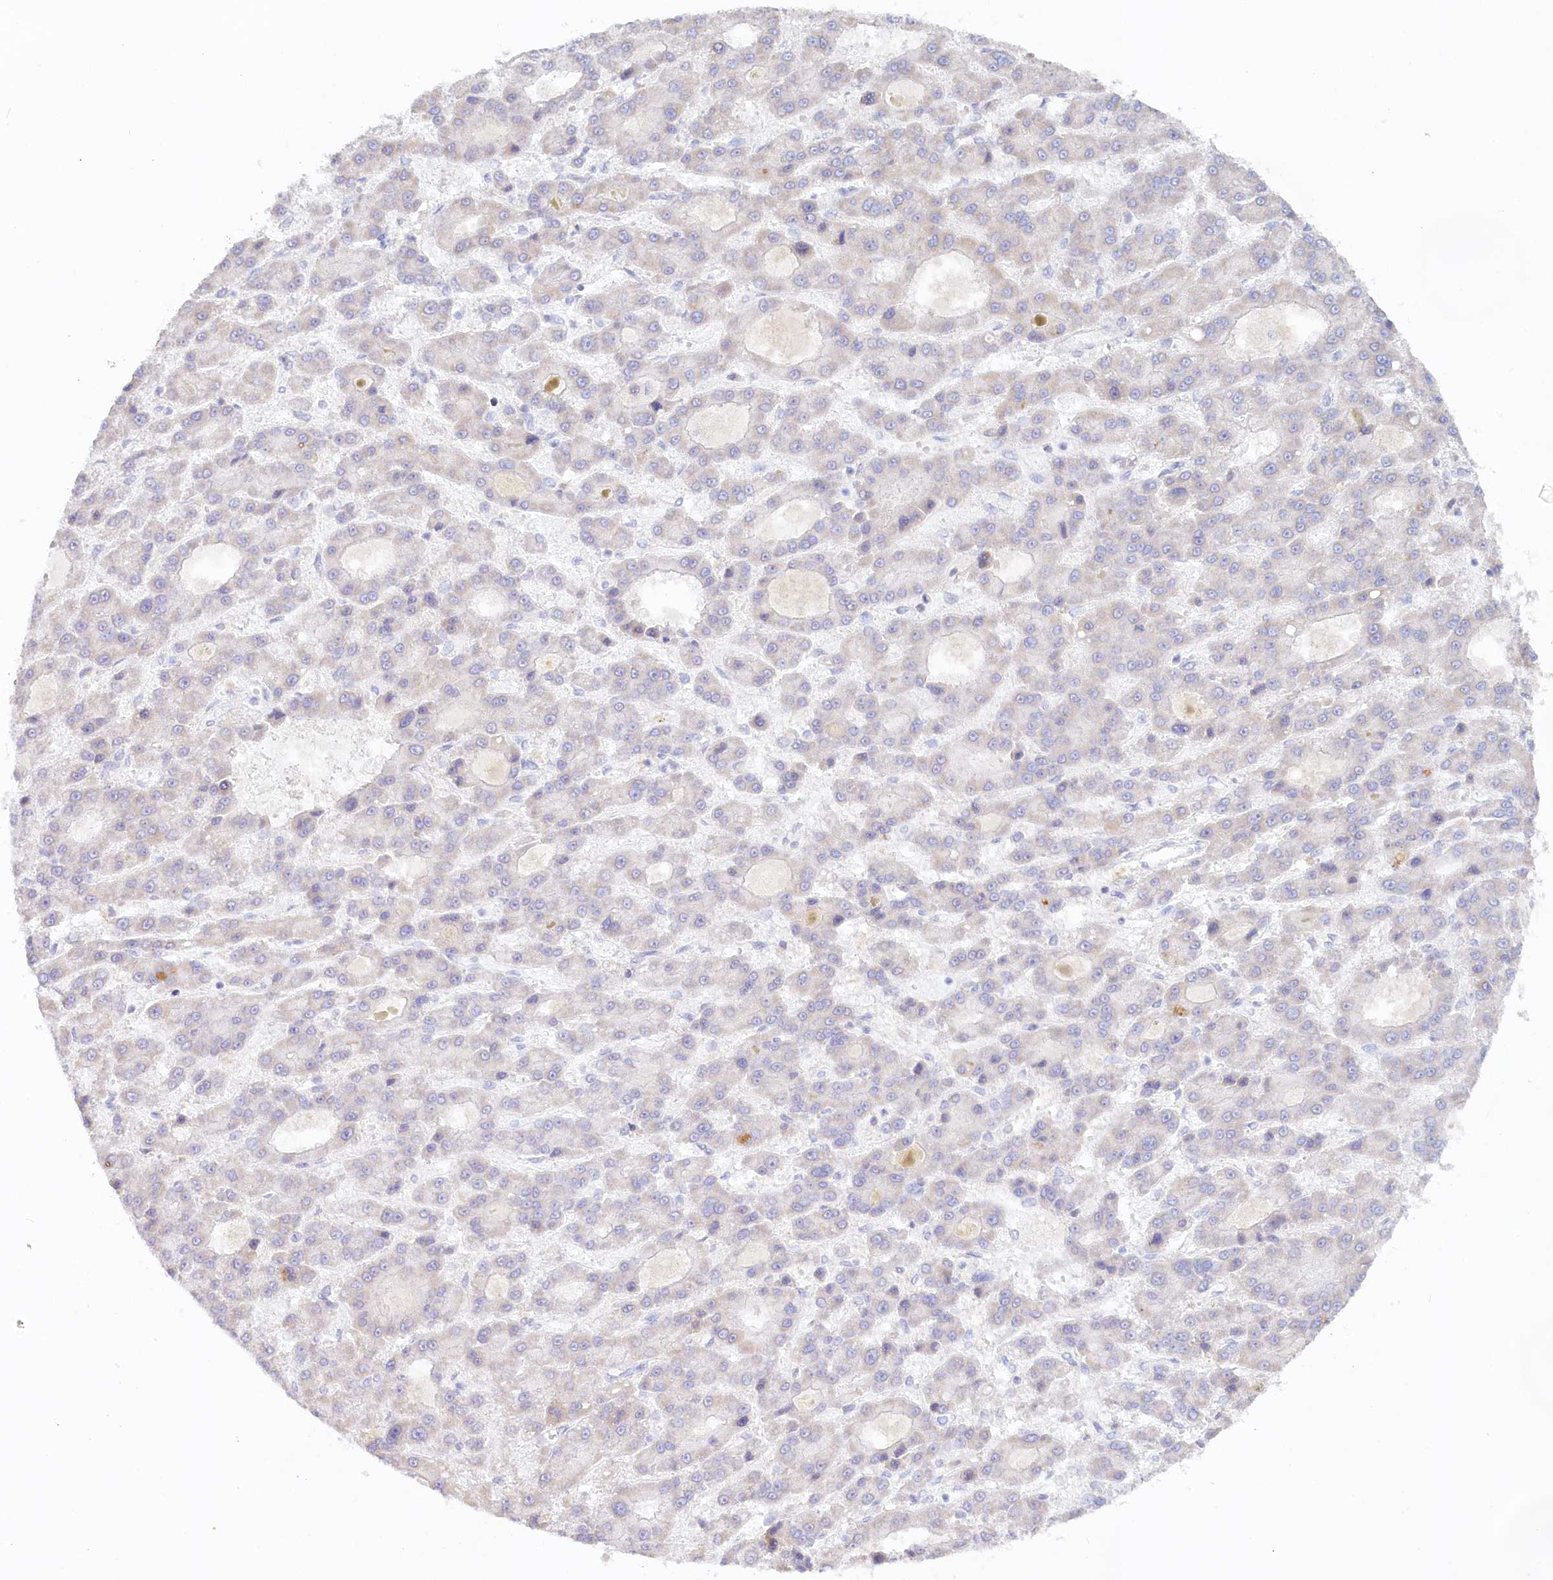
{"staining": {"intensity": "negative", "quantity": "none", "location": "none"}, "tissue": "liver cancer", "cell_type": "Tumor cells", "image_type": "cancer", "snomed": [{"axis": "morphology", "description": "Carcinoma, Hepatocellular, NOS"}, {"axis": "topography", "description": "Liver"}], "caption": "Liver hepatocellular carcinoma stained for a protein using immunohistochemistry demonstrates no expression tumor cells.", "gene": "PSAPL1", "patient": {"sex": "male", "age": 70}}